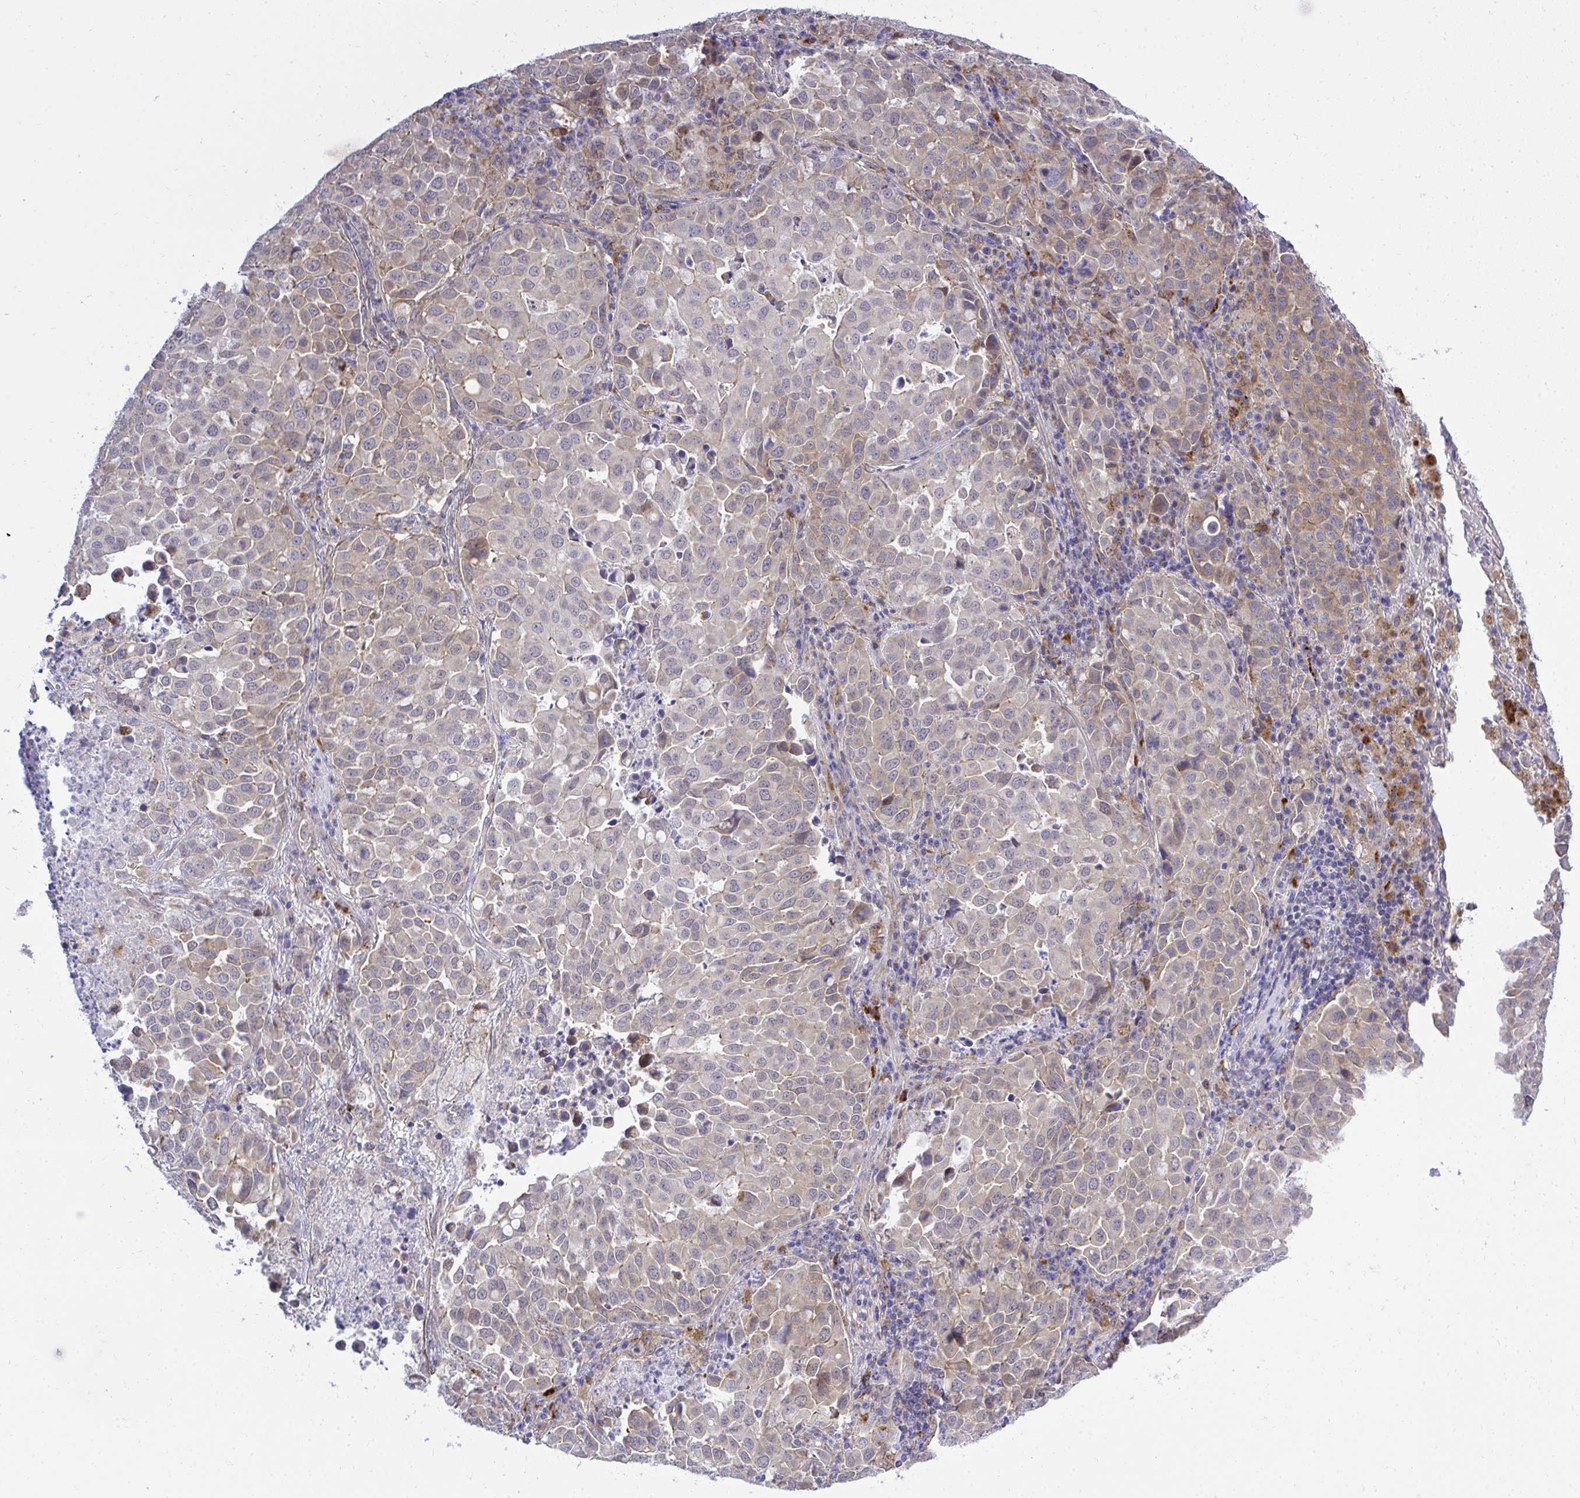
{"staining": {"intensity": "weak", "quantity": "25%-75%", "location": "cytoplasmic/membranous"}, "tissue": "lung cancer", "cell_type": "Tumor cells", "image_type": "cancer", "snomed": [{"axis": "morphology", "description": "Adenocarcinoma, NOS"}, {"axis": "morphology", "description": "Adenocarcinoma, metastatic, NOS"}, {"axis": "topography", "description": "Lymph node"}, {"axis": "topography", "description": "Lung"}], "caption": "A high-resolution histopathology image shows immunohistochemistry (IHC) staining of adenocarcinoma (lung), which demonstrates weak cytoplasmic/membranous positivity in approximately 25%-75% of tumor cells.", "gene": "XAF1", "patient": {"sex": "female", "age": 65}}